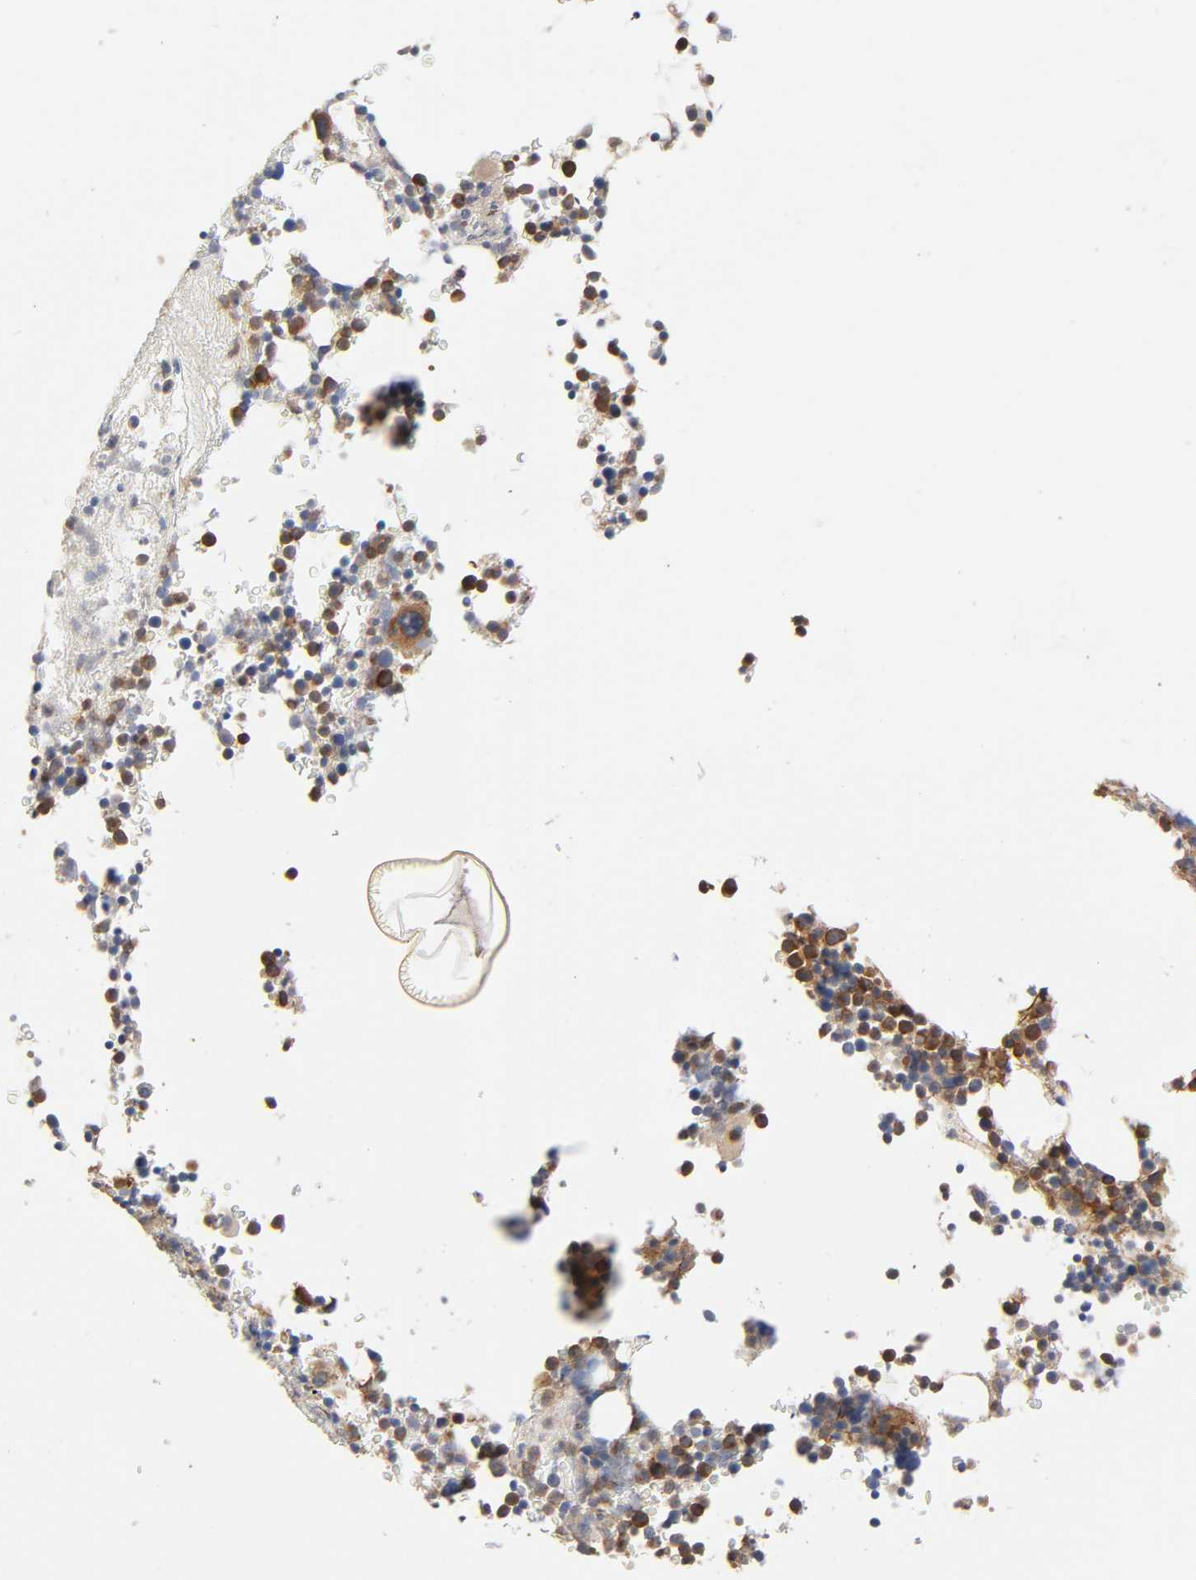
{"staining": {"intensity": "moderate", "quantity": "25%-75%", "location": "cytoplasmic/membranous"}, "tissue": "bone marrow", "cell_type": "Hematopoietic cells", "image_type": "normal", "snomed": [{"axis": "morphology", "description": "Normal tissue, NOS"}, {"axis": "topography", "description": "Bone marrow"}], "caption": "Immunohistochemistry (IHC) of unremarkable human bone marrow reveals medium levels of moderate cytoplasmic/membranous expression in approximately 25%-75% of hematopoietic cells.", "gene": "RAB13", "patient": {"sex": "female", "age": 66}}